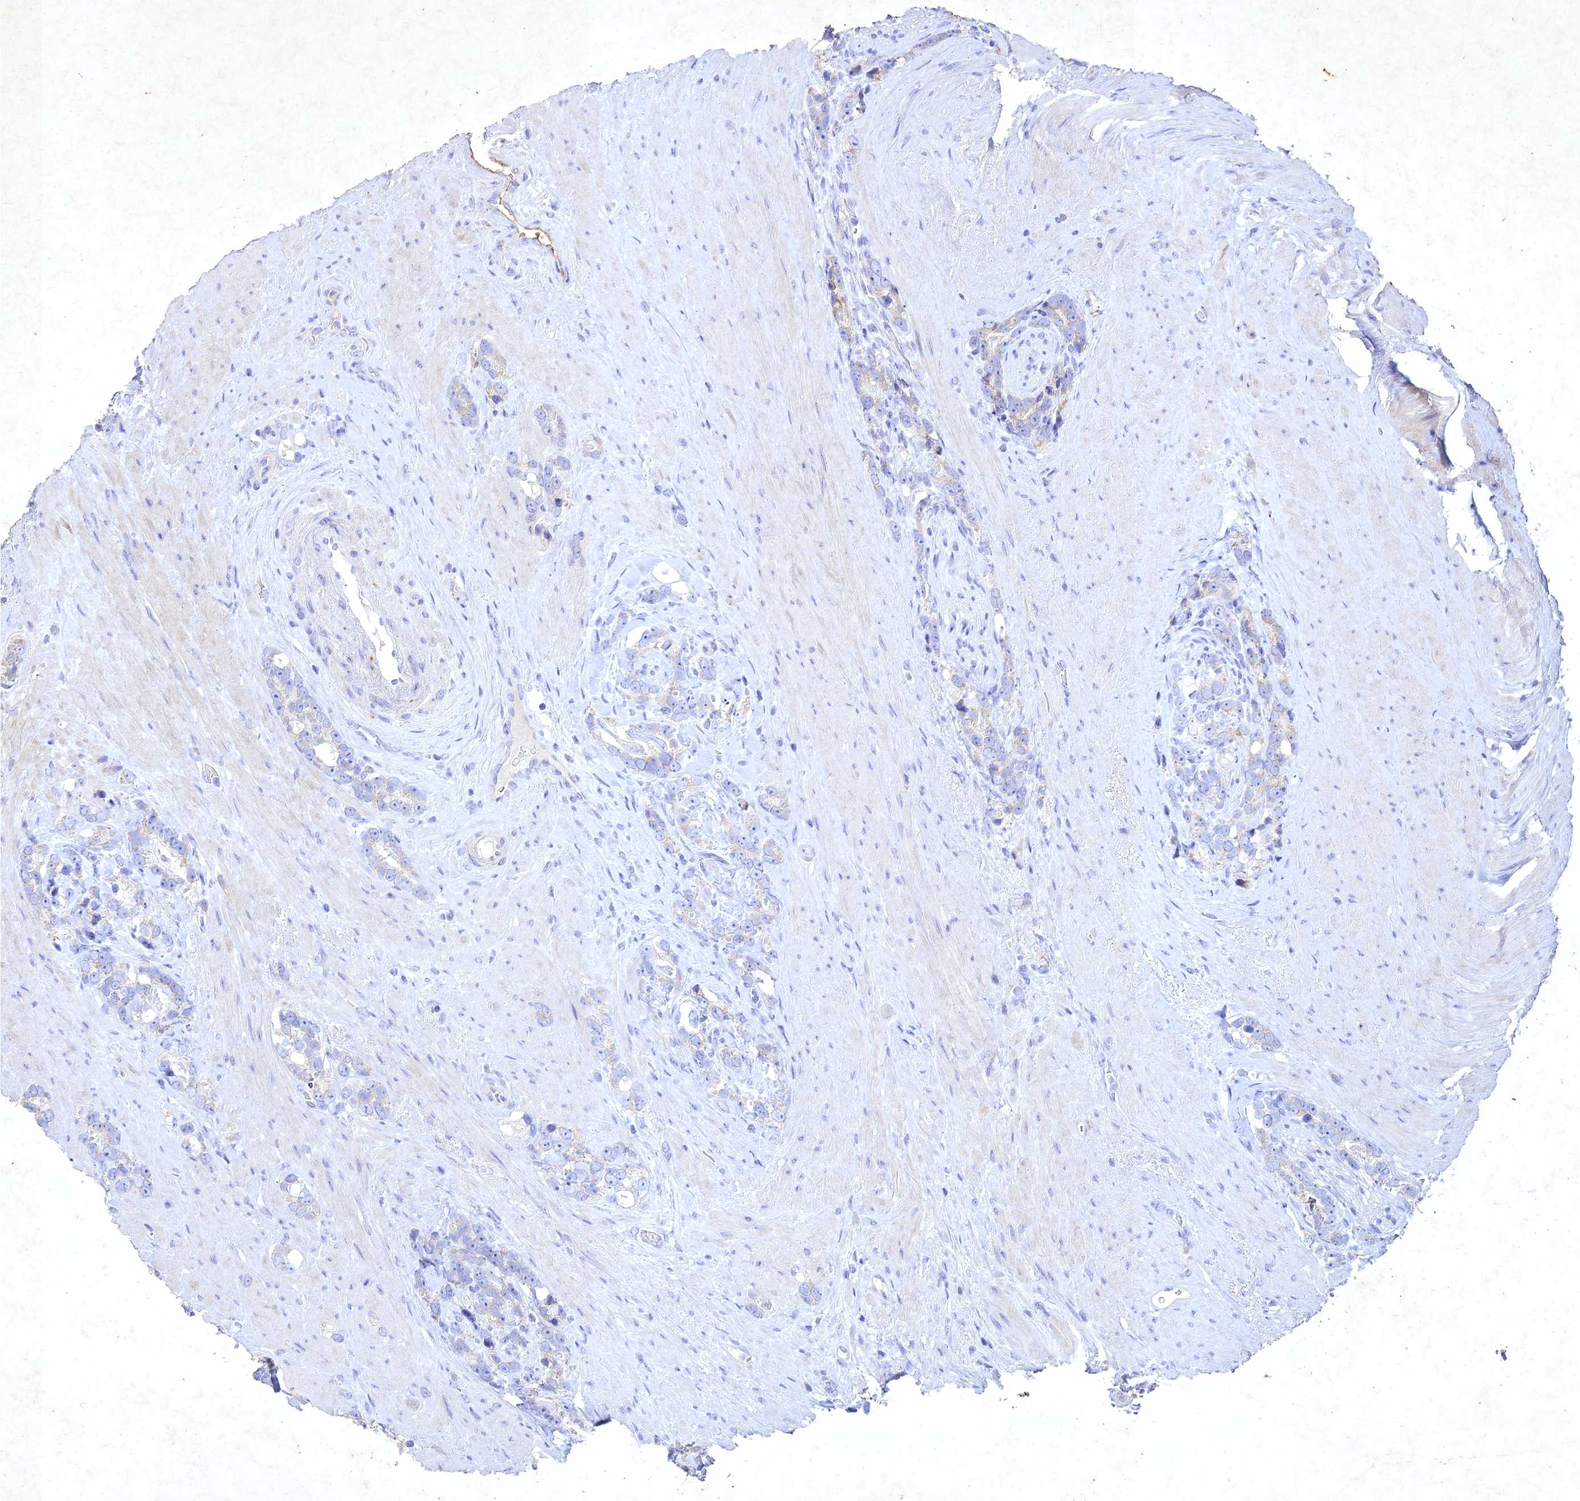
{"staining": {"intensity": "negative", "quantity": "none", "location": "none"}, "tissue": "prostate cancer", "cell_type": "Tumor cells", "image_type": "cancer", "snomed": [{"axis": "morphology", "description": "Adenocarcinoma, High grade"}, {"axis": "topography", "description": "Prostate"}], "caption": "Immunohistochemistry (IHC) image of human prostate cancer stained for a protein (brown), which displays no positivity in tumor cells.", "gene": "NDUFV1", "patient": {"sex": "male", "age": 74}}